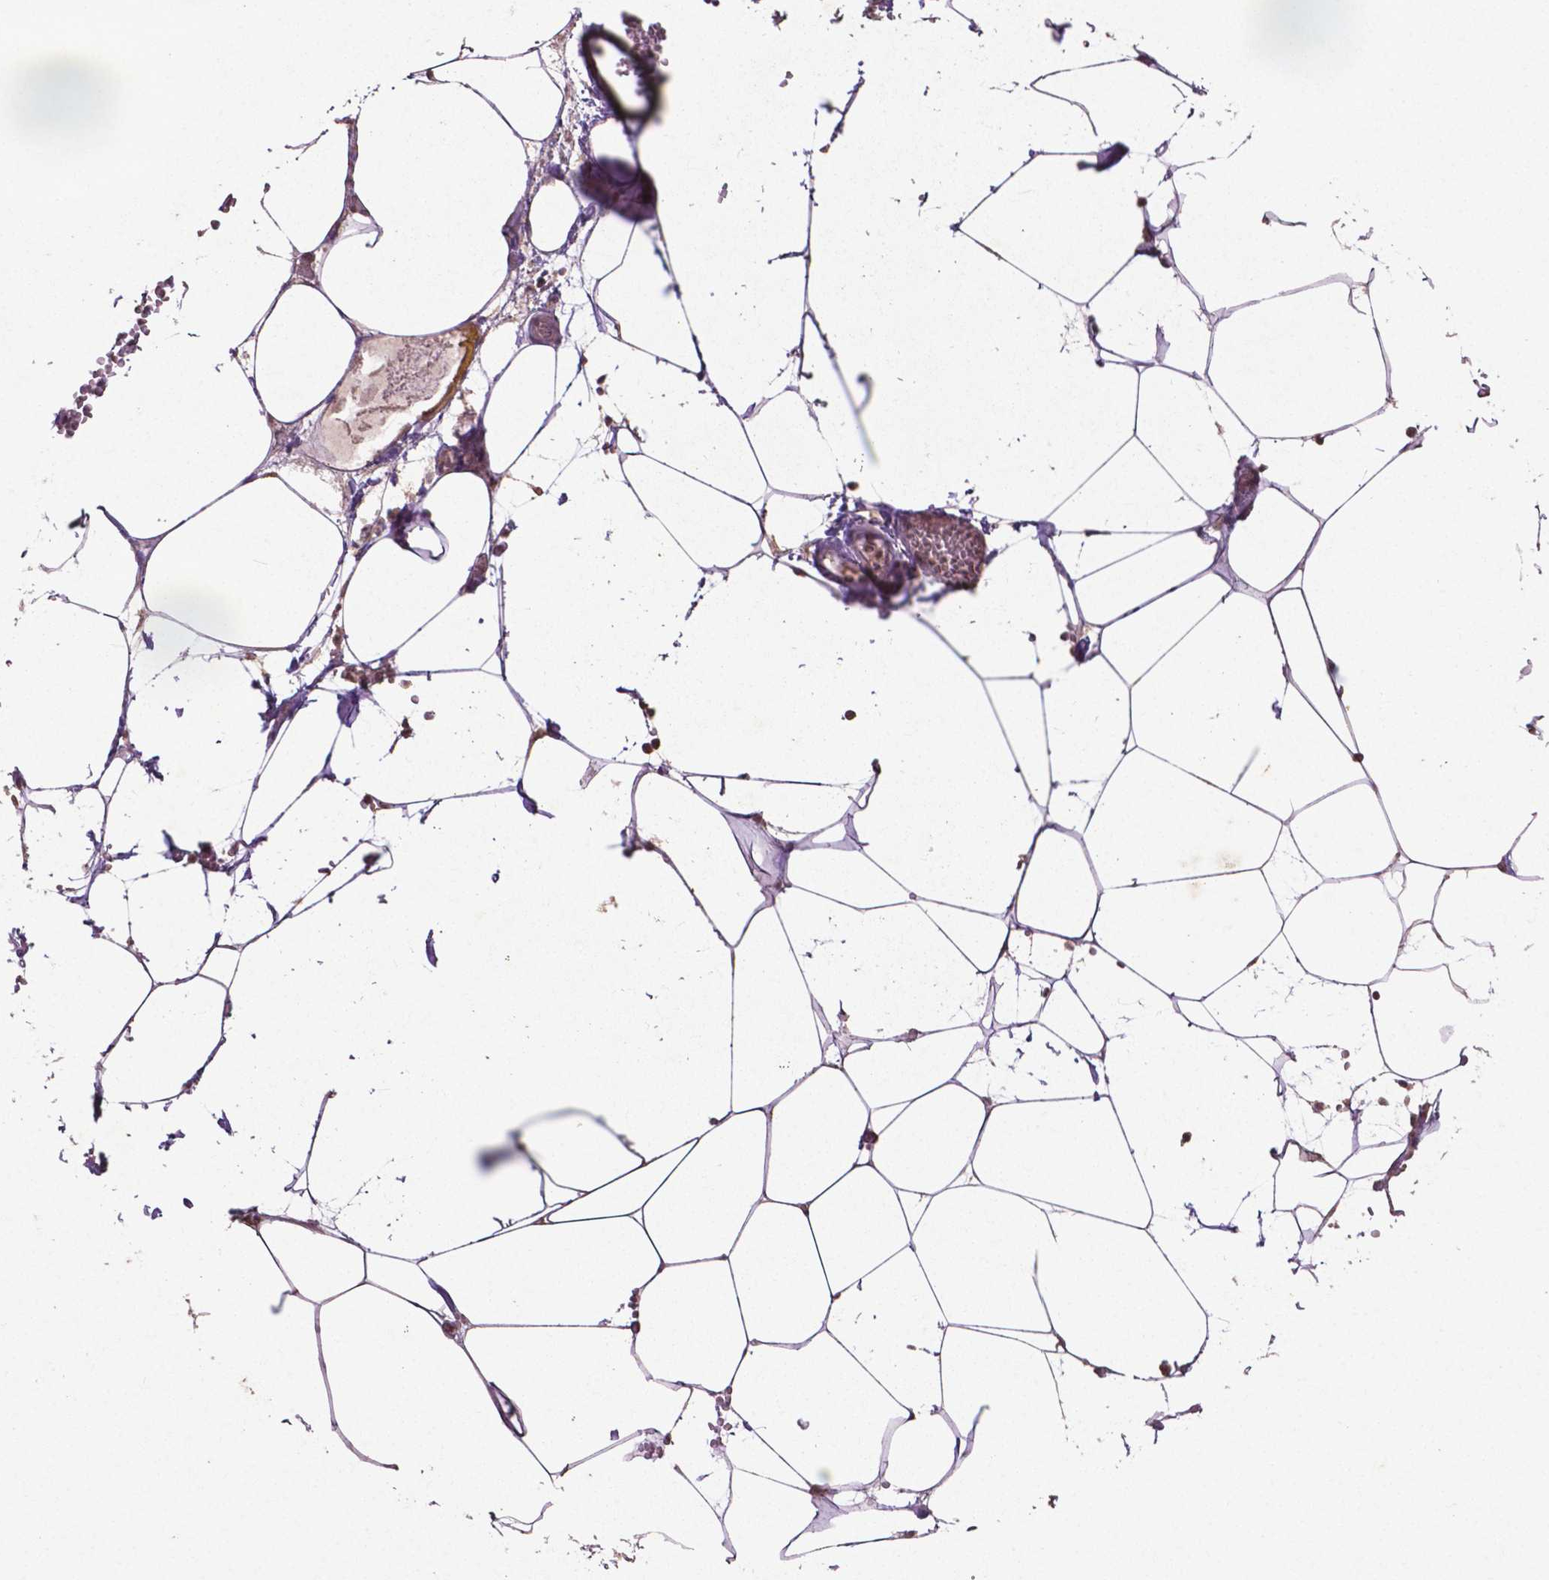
{"staining": {"intensity": "moderate", "quantity": ">75%", "location": "cytoplasmic/membranous"}, "tissue": "adipose tissue", "cell_type": "Adipocytes", "image_type": "normal", "snomed": [{"axis": "morphology", "description": "Normal tissue, NOS"}, {"axis": "topography", "description": "Adipose tissue"}, {"axis": "topography", "description": "Pancreas"}, {"axis": "topography", "description": "Peripheral nerve tissue"}], "caption": "Protein staining displays moderate cytoplasmic/membranous staining in about >75% of adipocytes in unremarkable adipose tissue. The staining is performed using DAB (3,3'-diaminobenzidine) brown chromogen to label protein expression. The nuclei are counter-stained blue using hematoxylin.", "gene": "GLRX", "patient": {"sex": "female", "age": 58}}